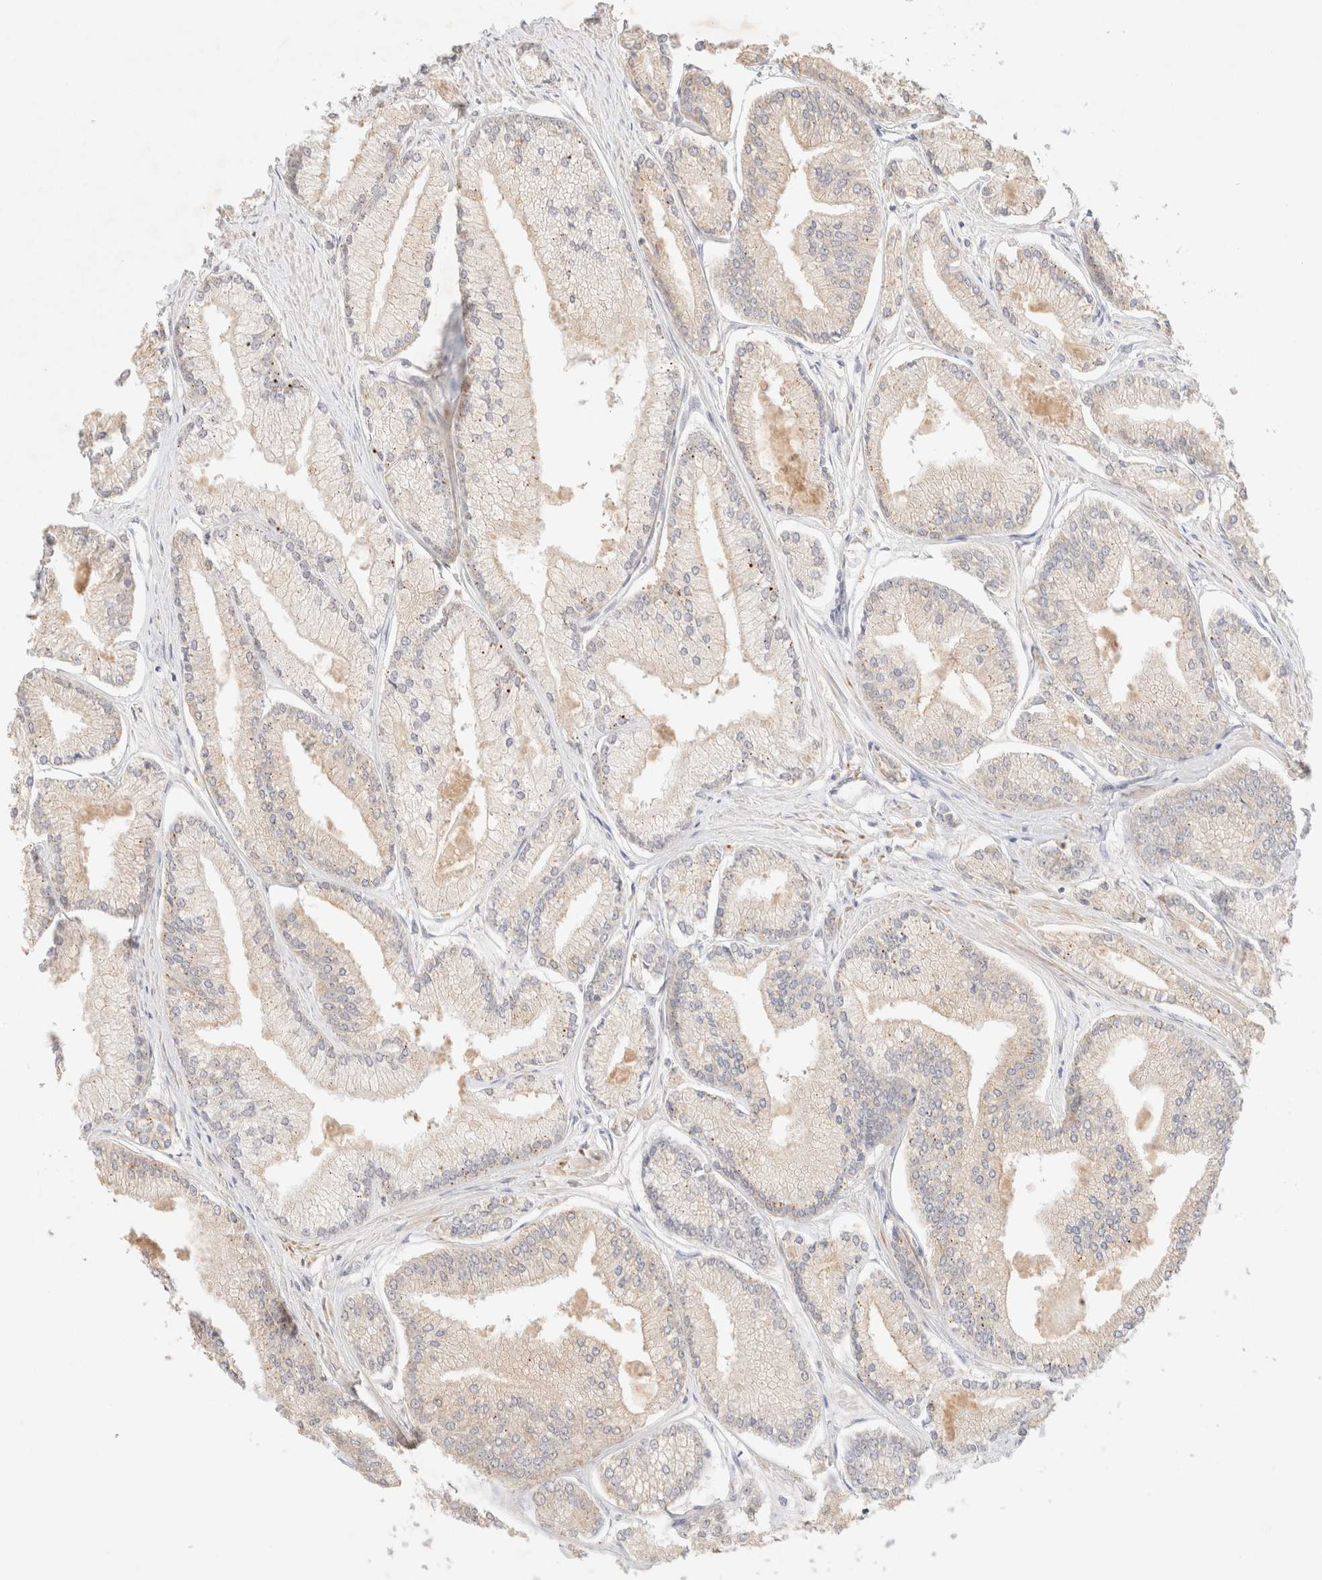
{"staining": {"intensity": "weak", "quantity": "<25%", "location": "cytoplasmic/membranous"}, "tissue": "prostate cancer", "cell_type": "Tumor cells", "image_type": "cancer", "snomed": [{"axis": "morphology", "description": "Adenocarcinoma, Low grade"}, {"axis": "topography", "description": "Prostate"}], "caption": "Immunohistochemistry micrograph of low-grade adenocarcinoma (prostate) stained for a protein (brown), which reveals no positivity in tumor cells. (DAB (3,3'-diaminobenzidine) IHC visualized using brightfield microscopy, high magnification).", "gene": "SNTB1", "patient": {"sex": "male", "age": 52}}